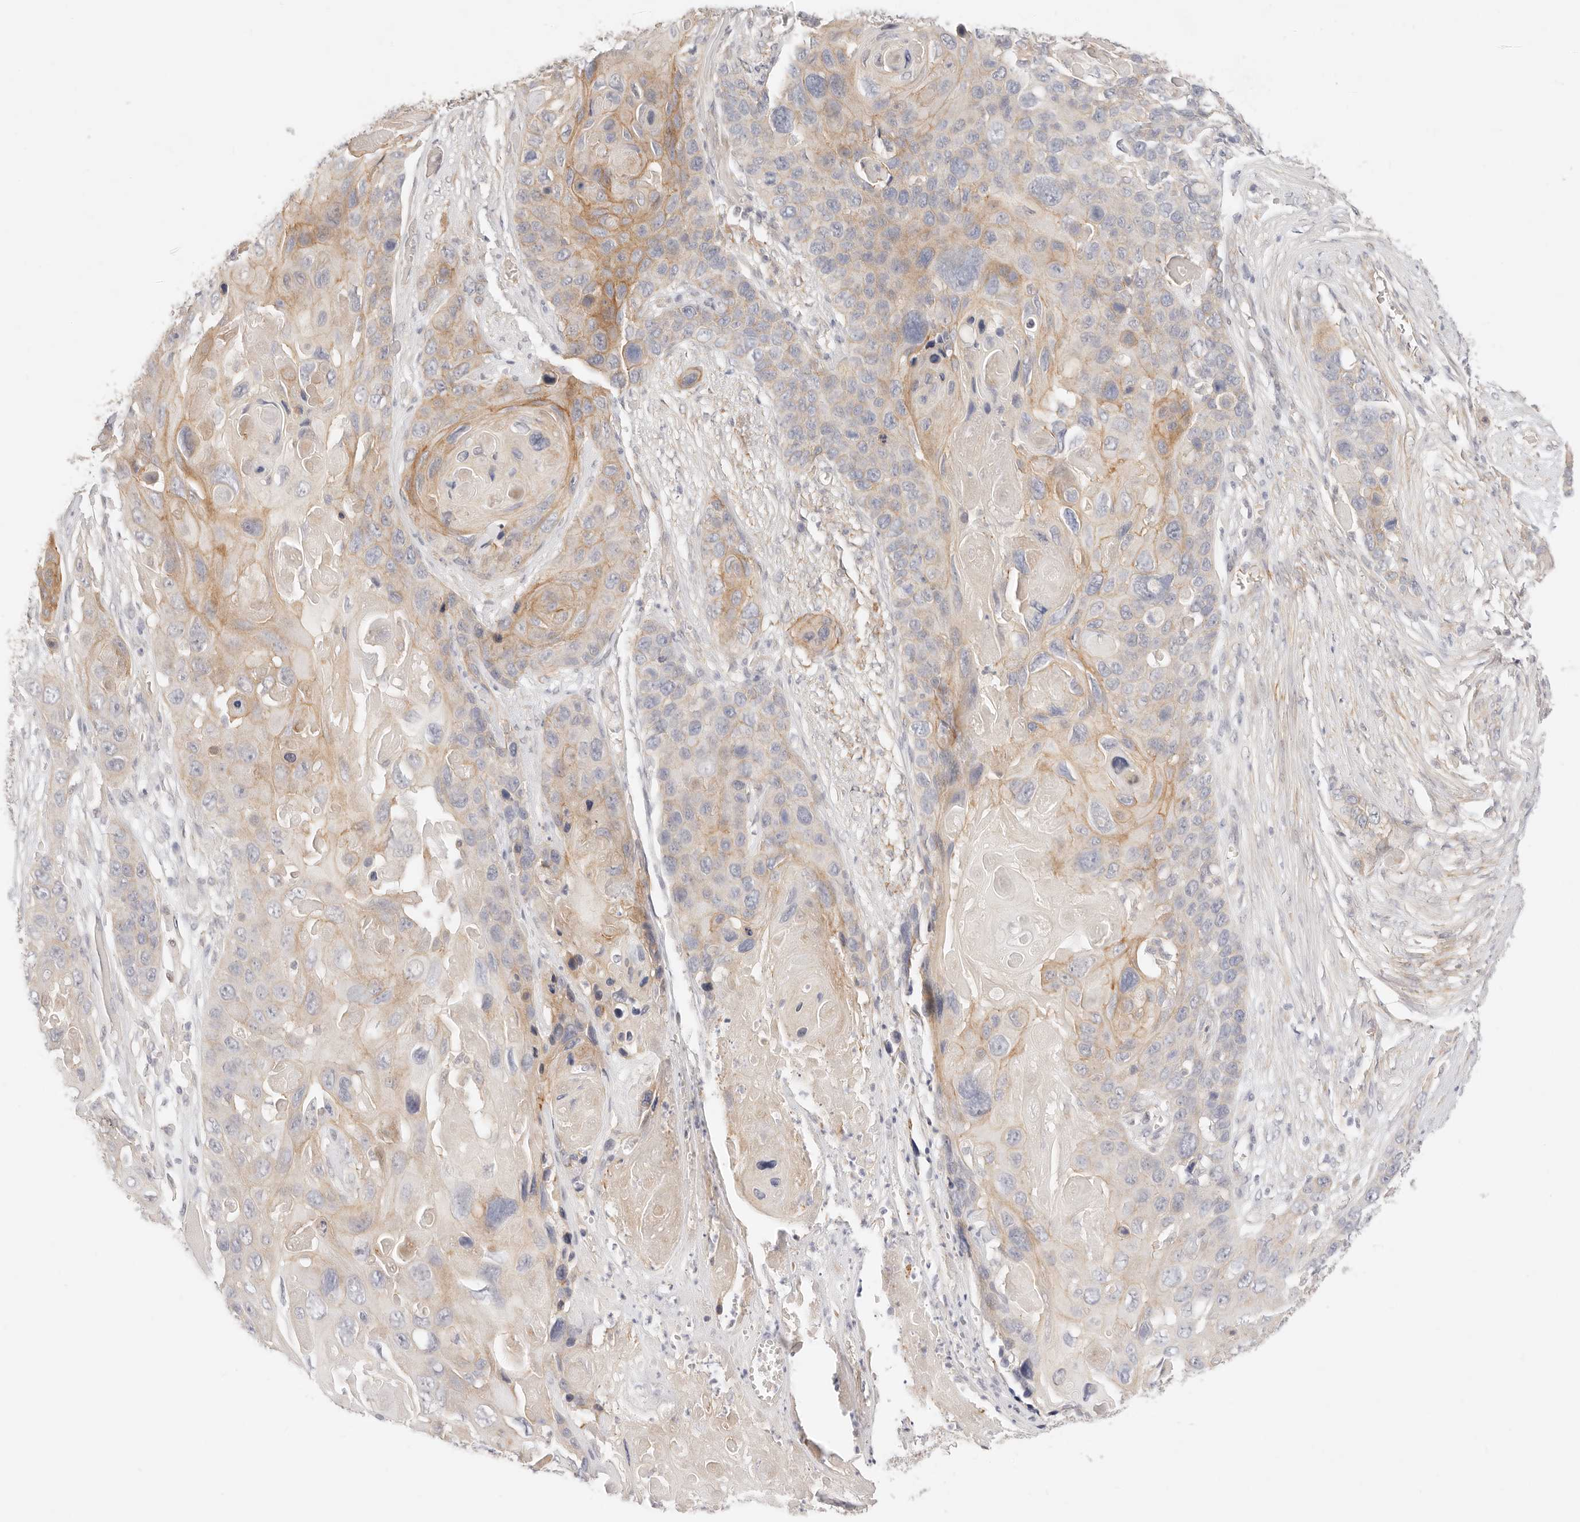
{"staining": {"intensity": "moderate", "quantity": "<25%", "location": "cytoplasmic/membranous"}, "tissue": "skin cancer", "cell_type": "Tumor cells", "image_type": "cancer", "snomed": [{"axis": "morphology", "description": "Squamous cell carcinoma, NOS"}, {"axis": "topography", "description": "Skin"}], "caption": "Tumor cells demonstrate low levels of moderate cytoplasmic/membranous positivity in approximately <25% of cells in human squamous cell carcinoma (skin).", "gene": "UBXN10", "patient": {"sex": "male", "age": 55}}